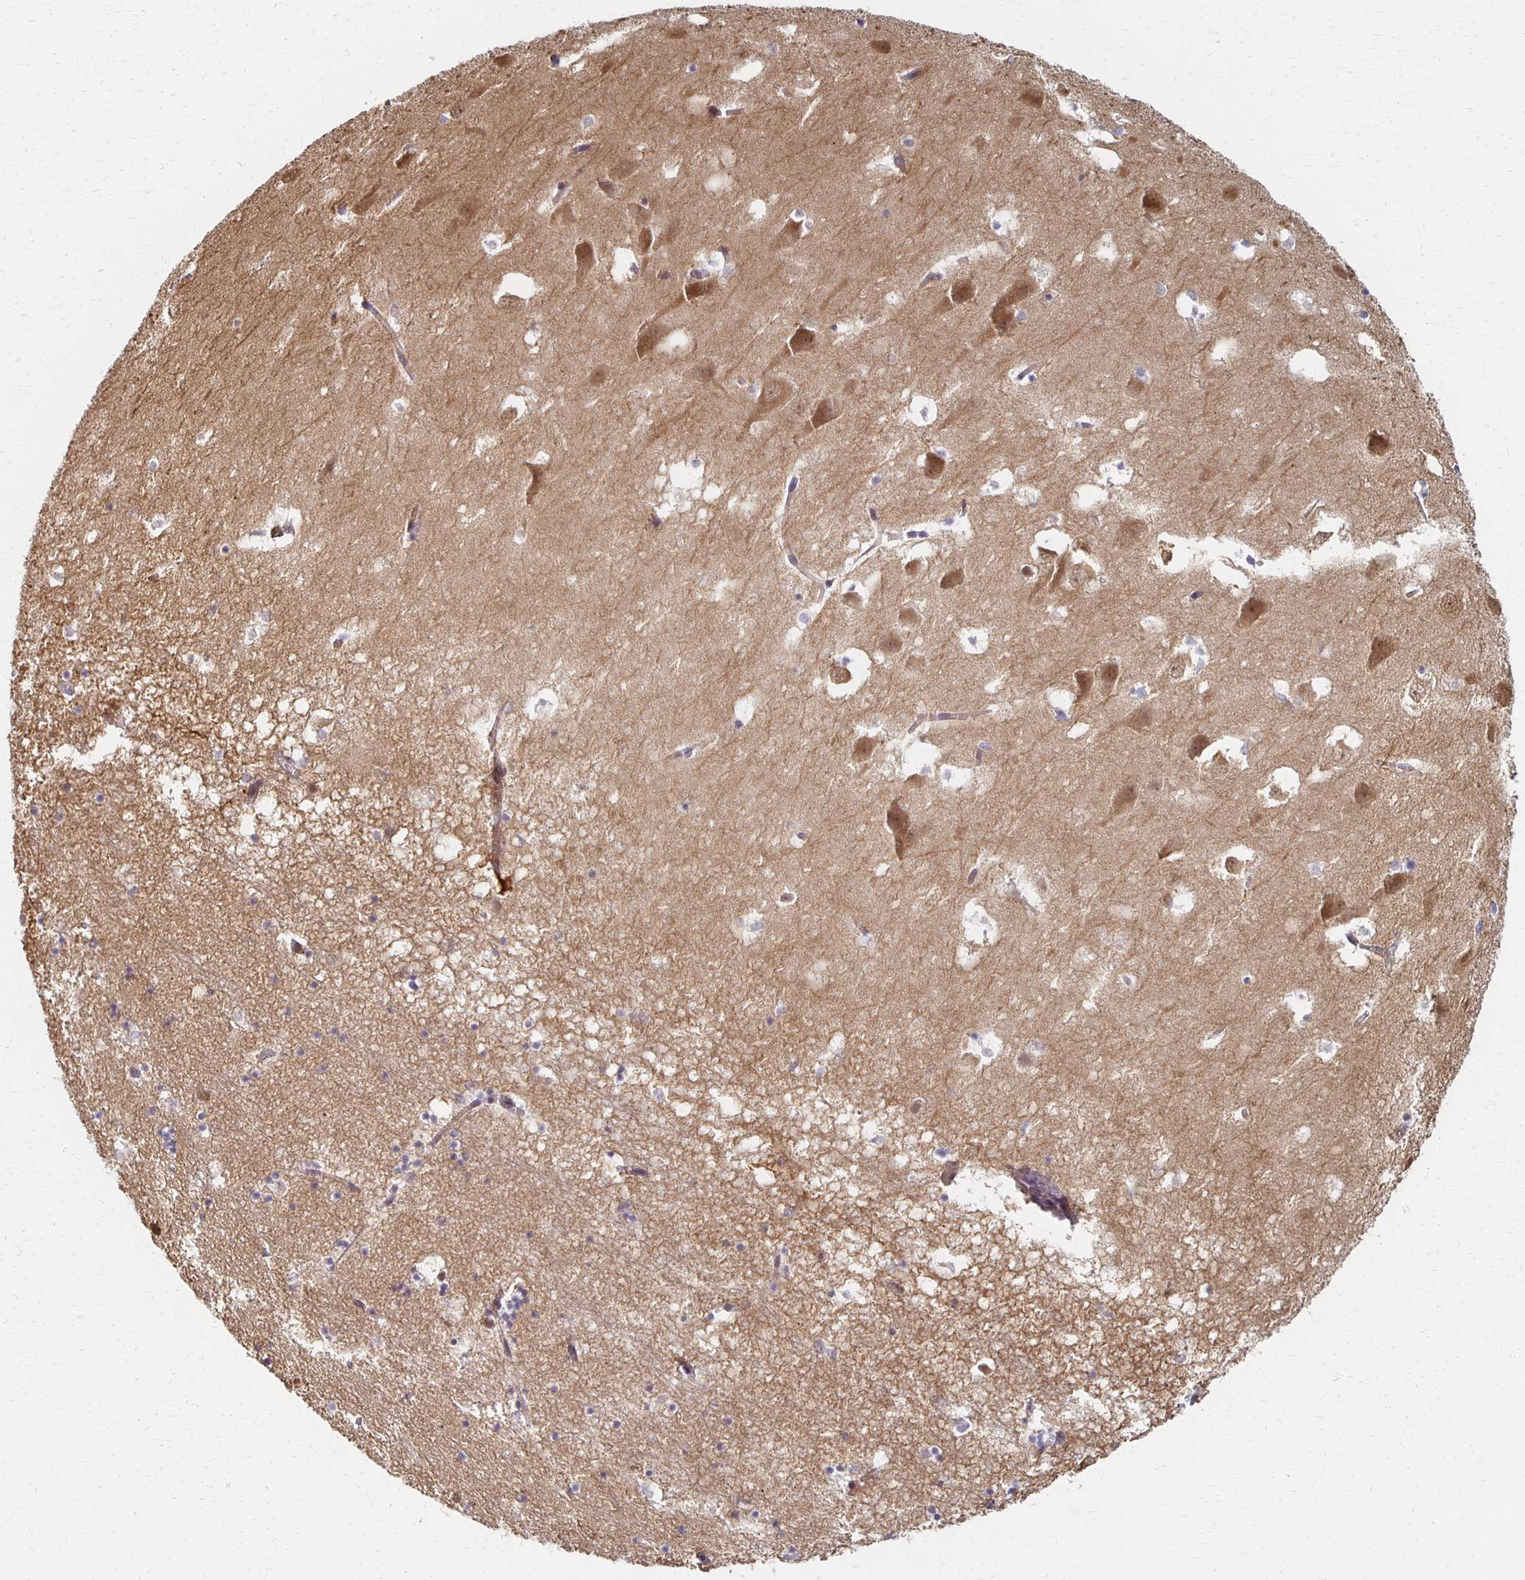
{"staining": {"intensity": "weak", "quantity": "<25%", "location": "nuclear"}, "tissue": "hippocampus", "cell_type": "Glial cells", "image_type": "normal", "snomed": [{"axis": "morphology", "description": "Normal tissue, NOS"}, {"axis": "topography", "description": "Hippocampus"}], "caption": "Glial cells show no significant positivity in benign hippocampus. (DAB immunohistochemistry visualized using brightfield microscopy, high magnification).", "gene": "PRKCB", "patient": {"sex": "male", "age": 58}}